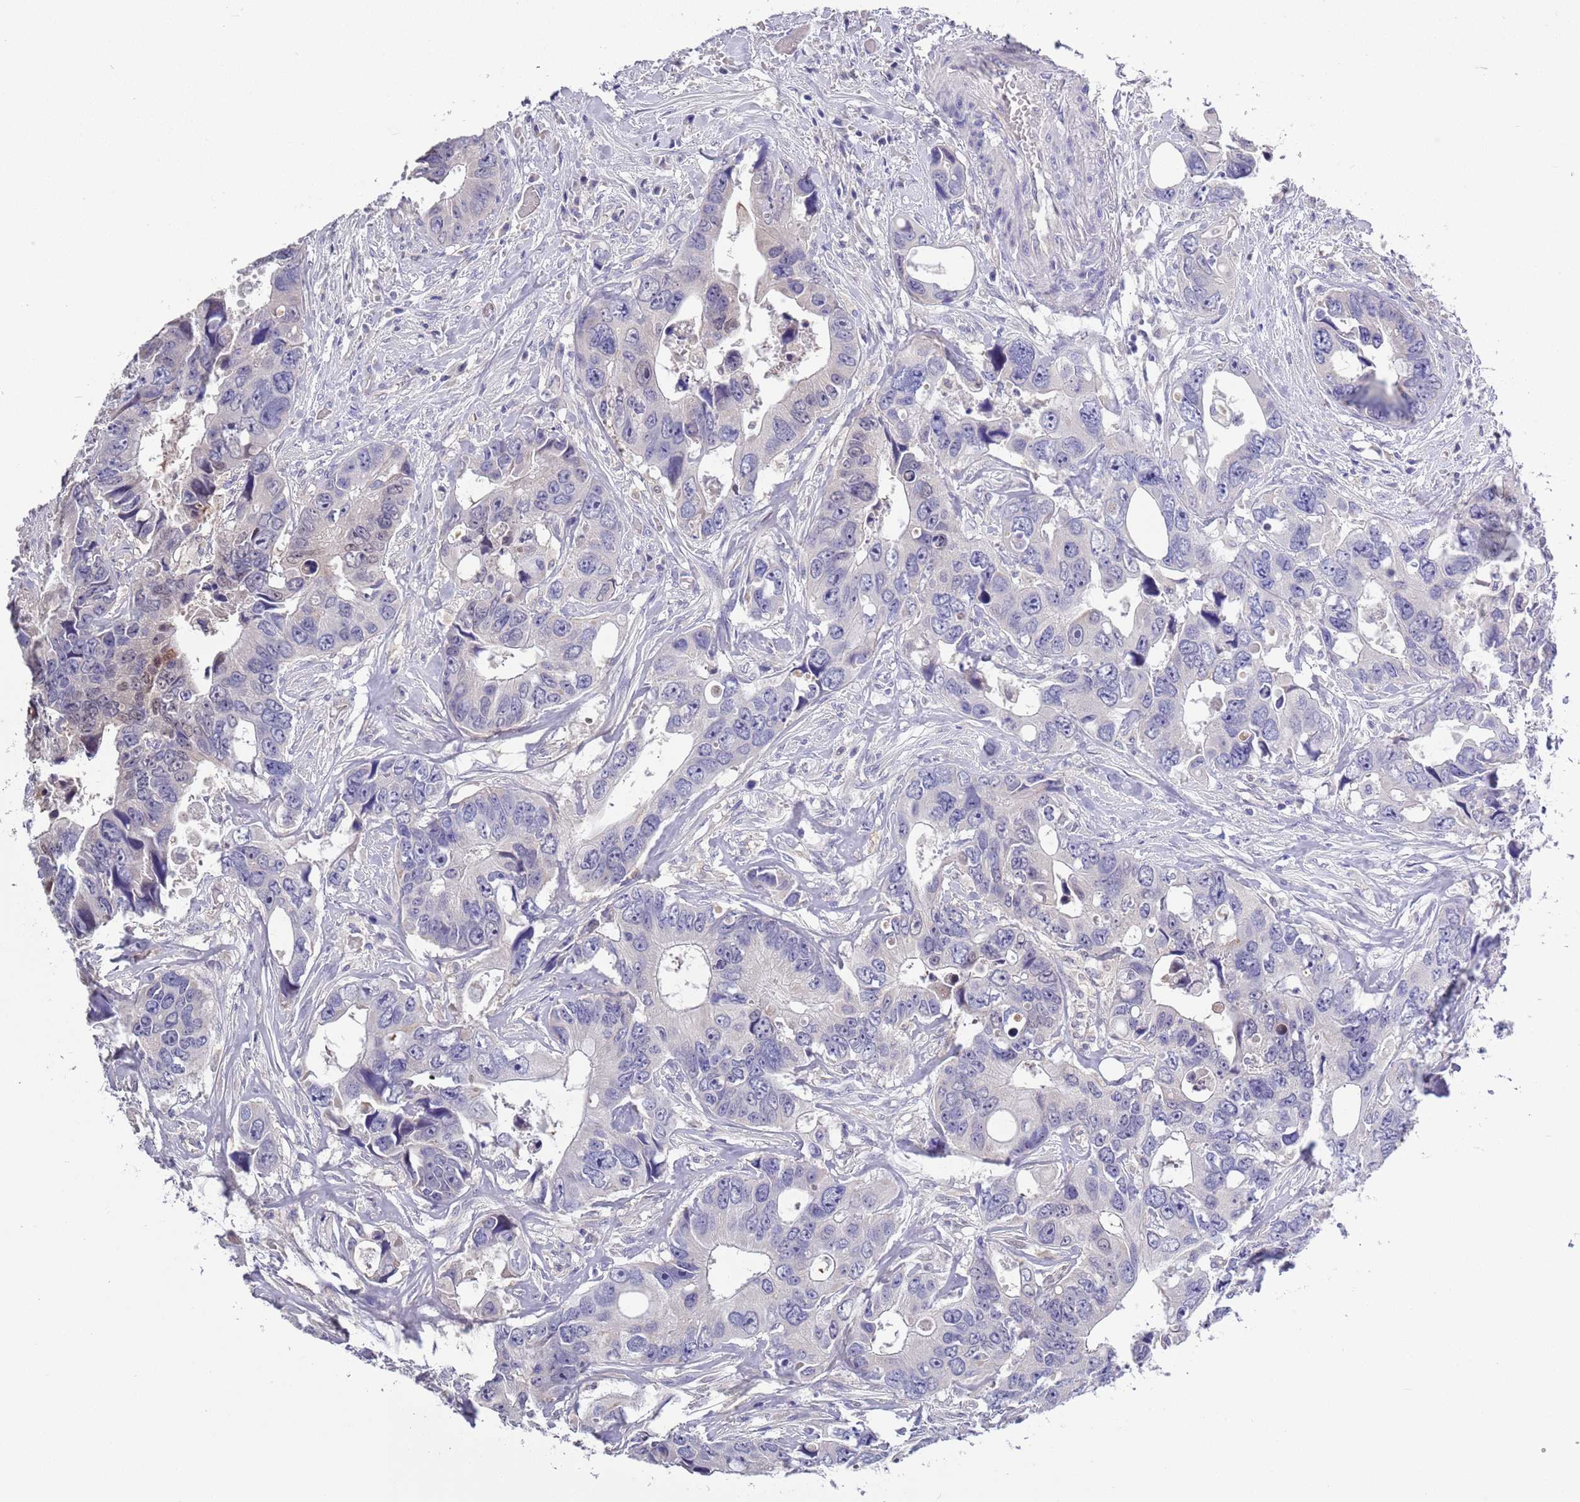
{"staining": {"intensity": "negative", "quantity": "none", "location": "none"}, "tissue": "colorectal cancer", "cell_type": "Tumor cells", "image_type": "cancer", "snomed": [{"axis": "morphology", "description": "Adenocarcinoma, NOS"}, {"axis": "topography", "description": "Rectum"}], "caption": "Tumor cells are negative for brown protein staining in adenocarcinoma (colorectal).", "gene": "BRMS1L", "patient": {"sex": "male", "age": 57}}